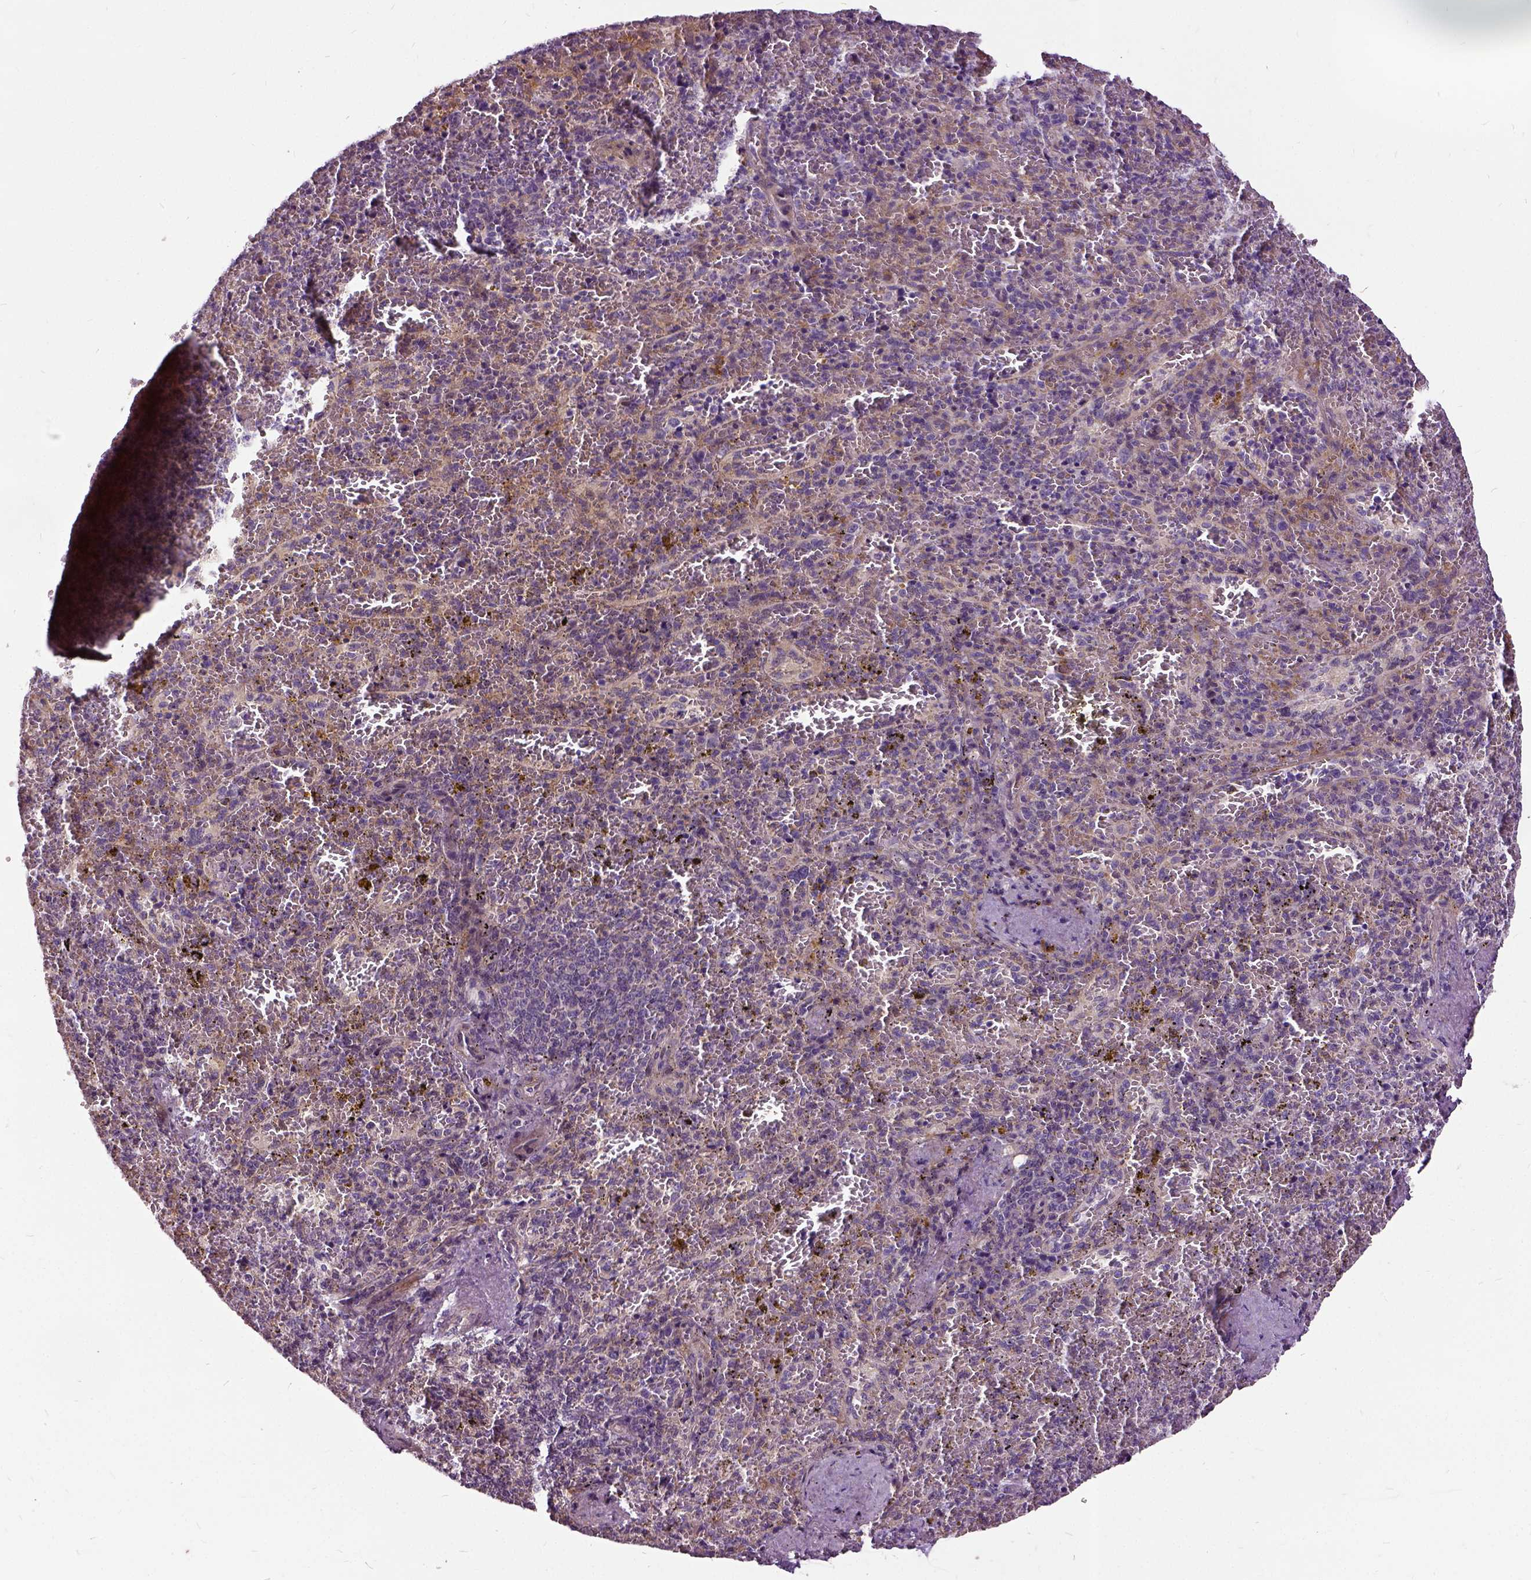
{"staining": {"intensity": "negative", "quantity": "none", "location": "none"}, "tissue": "spleen", "cell_type": "Cells in red pulp", "image_type": "normal", "snomed": [{"axis": "morphology", "description": "Normal tissue, NOS"}, {"axis": "topography", "description": "Spleen"}], "caption": "Immunohistochemistry (IHC) photomicrograph of normal spleen: human spleen stained with DAB (3,3'-diaminobenzidine) demonstrates no significant protein staining in cells in red pulp.", "gene": "ILRUN", "patient": {"sex": "female", "age": 50}}